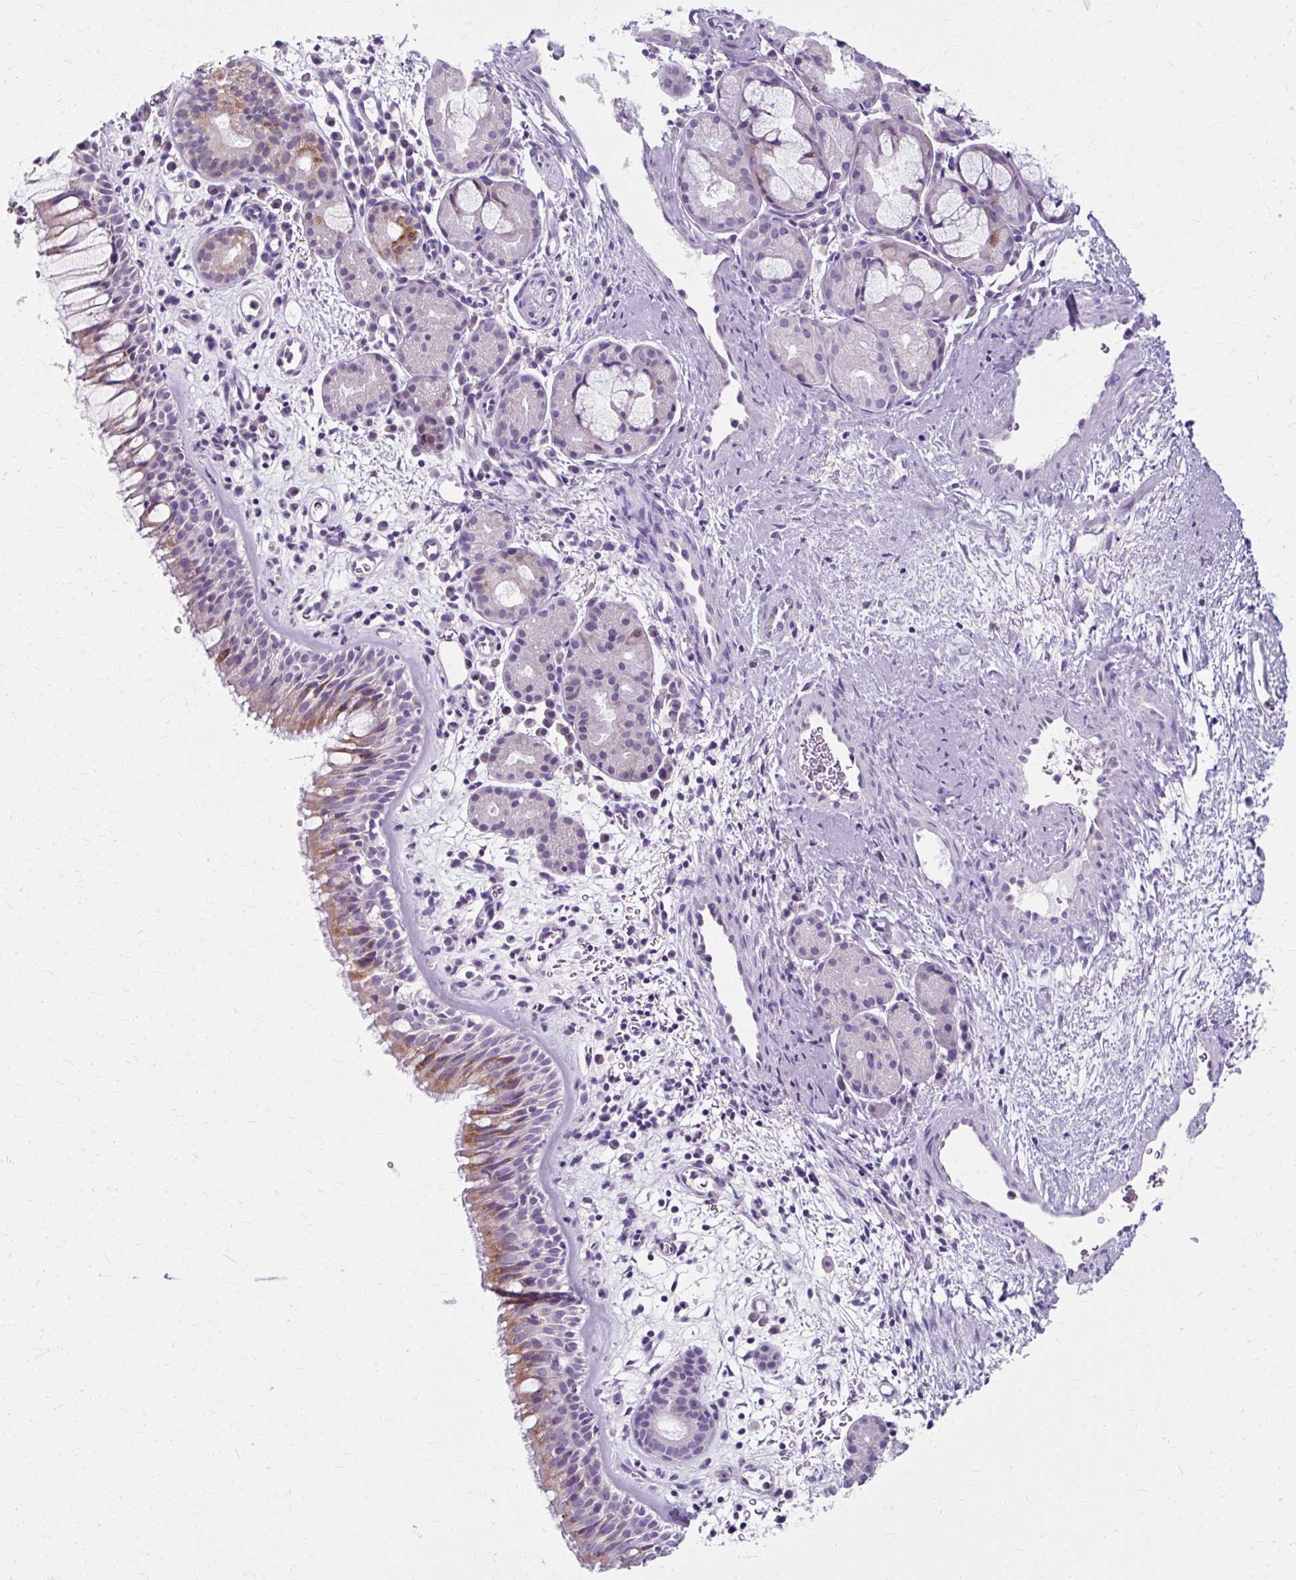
{"staining": {"intensity": "moderate", "quantity": "<25%", "location": "cytoplasmic/membranous"}, "tissue": "nasopharynx", "cell_type": "Respiratory epithelial cells", "image_type": "normal", "snomed": [{"axis": "morphology", "description": "Normal tissue, NOS"}, {"axis": "topography", "description": "Nasopharynx"}], "caption": "Immunohistochemical staining of benign nasopharynx displays <25% levels of moderate cytoplasmic/membranous protein positivity in about <25% of respiratory epithelial cells.", "gene": "ZNF555", "patient": {"sex": "male", "age": 65}}